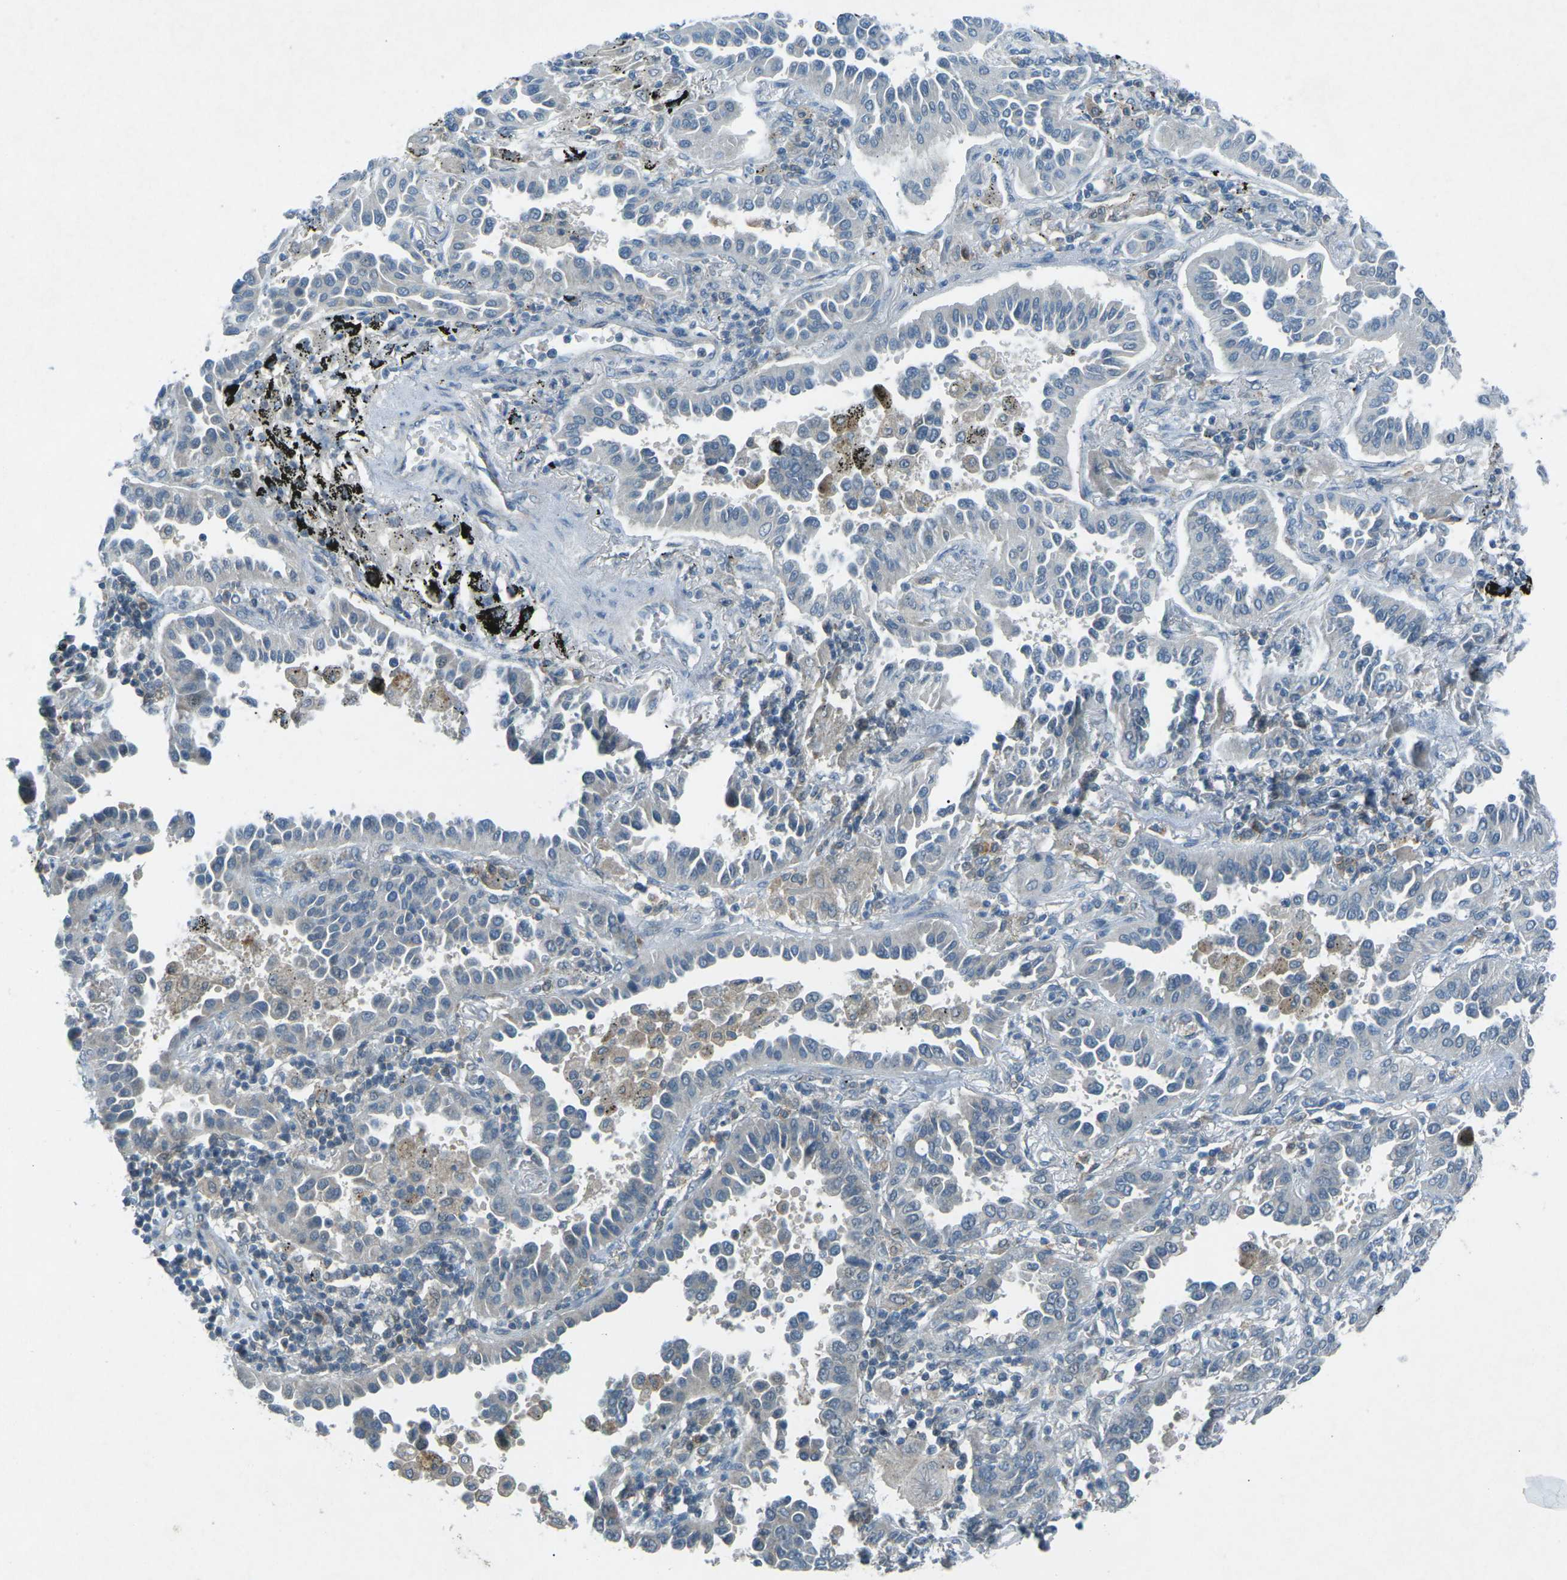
{"staining": {"intensity": "negative", "quantity": "none", "location": "none"}, "tissue": "lung cancer", "cell_type": "Tumor cells", "image_type": "cancer", "snomed": [{"axis": "morphology", "description": "Normal tissue, NOS"}, {"axis": "morphology", "description": "Adenocarcinoma, NOS"}, {"axis": "topography", "description": "Lung"}], "caption": "Tumor cells are negative for protein expression in human lung cancer (adenocarcinoma).", "gene": "PRKCA", "patient": {"sex": "male", "age": 59}}